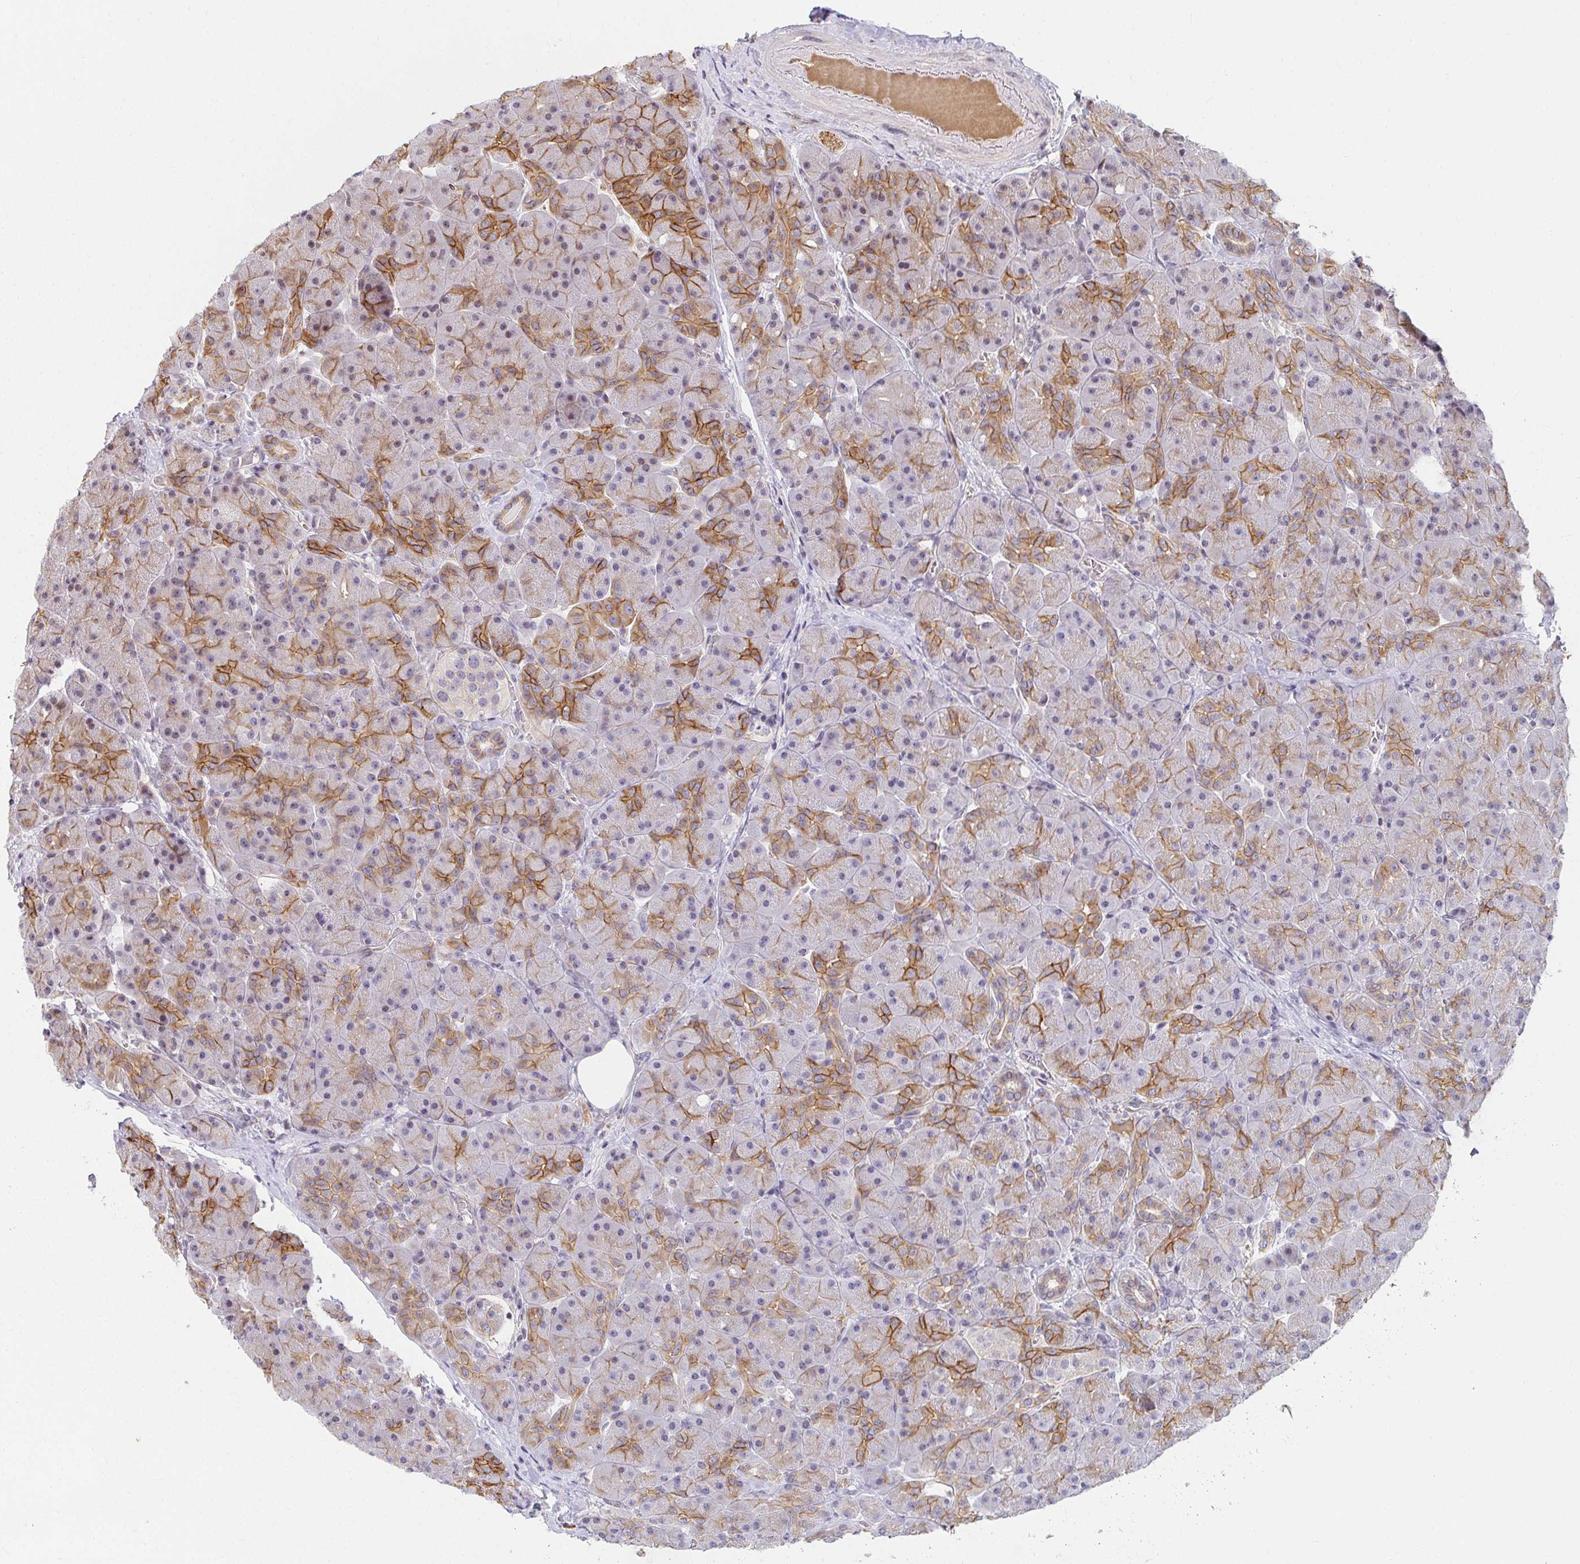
{"staining": {"intensity": "moderate", "quantity": "25%-75%", "location": "cytoplasmic/membranous,nuclear"}, "tissue": "pancreas", "cell_type": "Exocrine glandular cells", "image_type": "normal", "snomed": [{"axis": "morphology", "description": "Normal tissue, NOS"}, {"axis": "topography", "description": "Pancreas"}], "caption": "Protein expression by immunohistochemistry (IHC) reveals moderate cytoplasmic/membranous,nuclear positivity in approximately 25%-75% of exocrine glandular cells in benign pancreas.", "gene": "ANK3", "patient": {"sex": "male", "age": 55}}